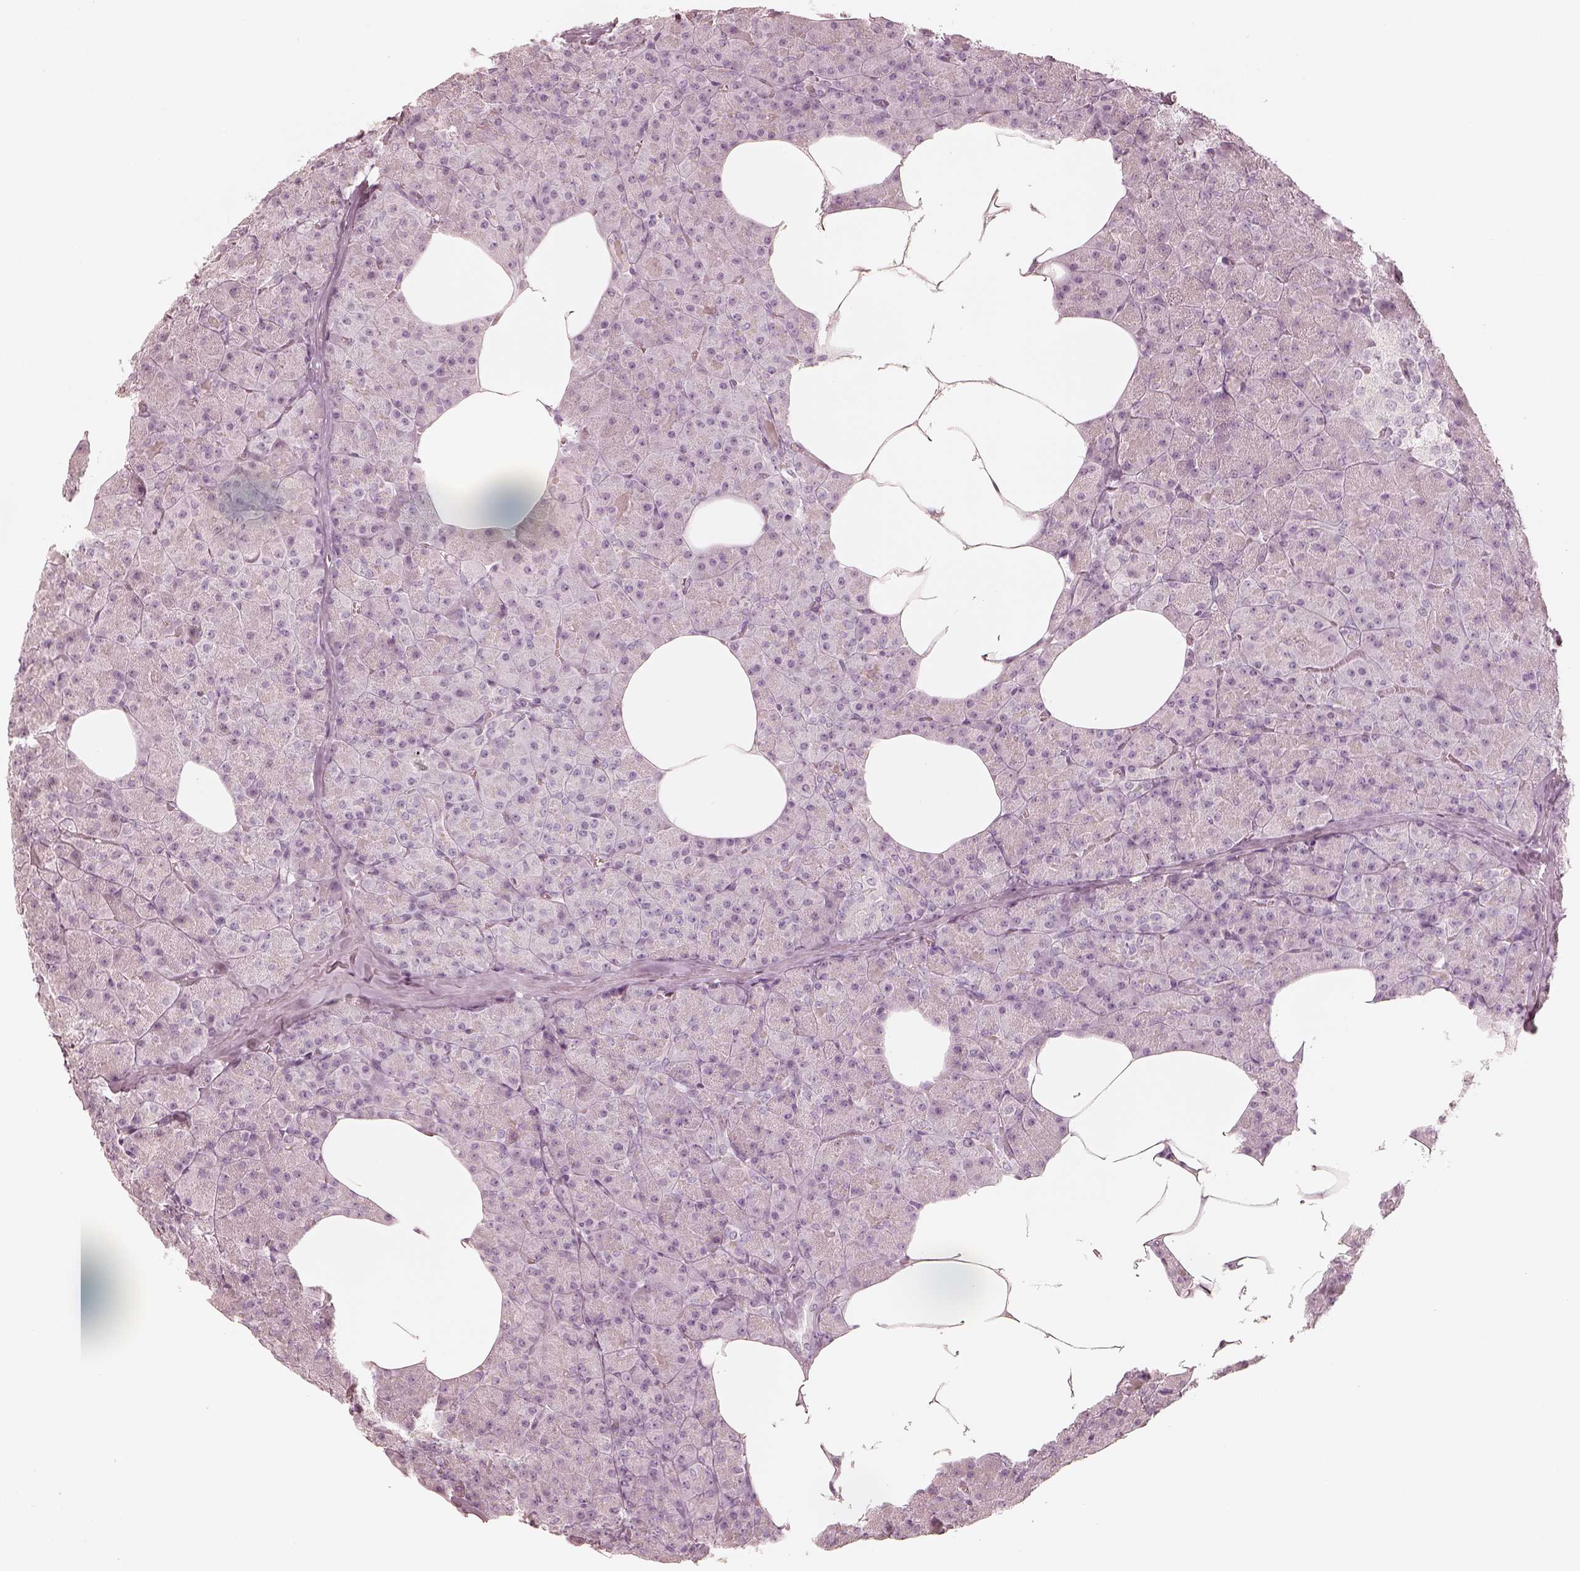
{"staining": {"intensity": "negative", "quantity": "none", "location": "none"}, "tissue": "pancreas", "cell_type": "Exocrine glandular cells", "image_type": "normal", "snomed": [{"axis": "morphology", "description": "Normal tissue, NOS"}, {"axis": "topography", "description": "Pancreas"}], "caption": "Immunohistochemistry (IHC) photomicrograph of normal pancreas stained for a protein (brown), which exhibits no expression in exocrine glandular cells. (DAB immunohistochemistry (IHC) with hematoxylin counter stain).", "gene": "KRT82", "patient": {"sex": "female", "age": 45}}